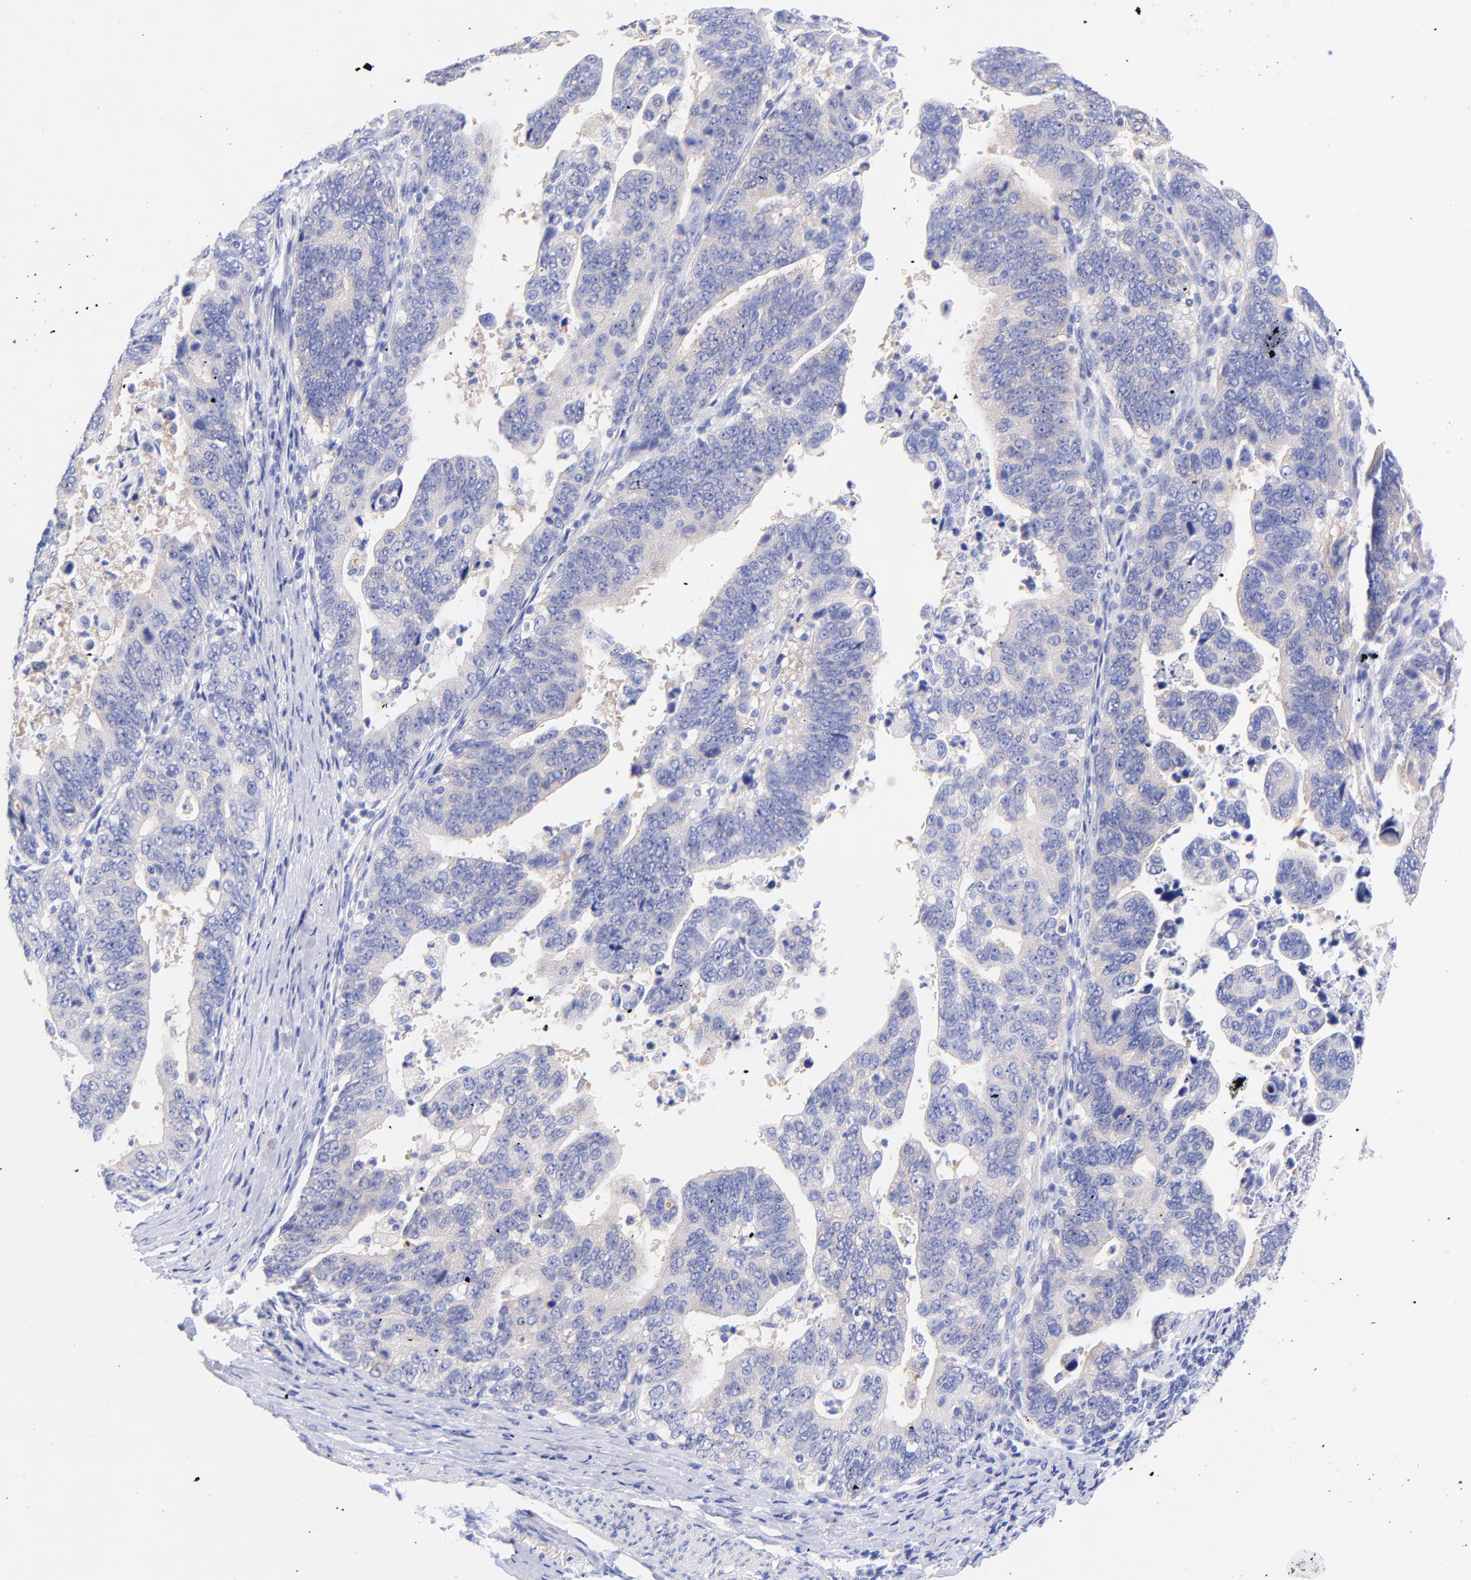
{"staining": {"intensity": "negative", "quantity": "none", "location": "none"}, "tissue": "stomach cancer", "cell_type": "Tumor cells", "image_type": "cancer", "snomed": [{"axis": "morphology", "description": "Adenocarcinoma, NOS"}, {"axis": "topography", "description": "Stomach, upper"}], "caption": "IHC histopathology image of adenocarcinoma (stomach) stained for a protein (brown), which shows no staining in tumor cells.", "gene": "GPHN", "patient": {"sex": "female", "age": 50}}